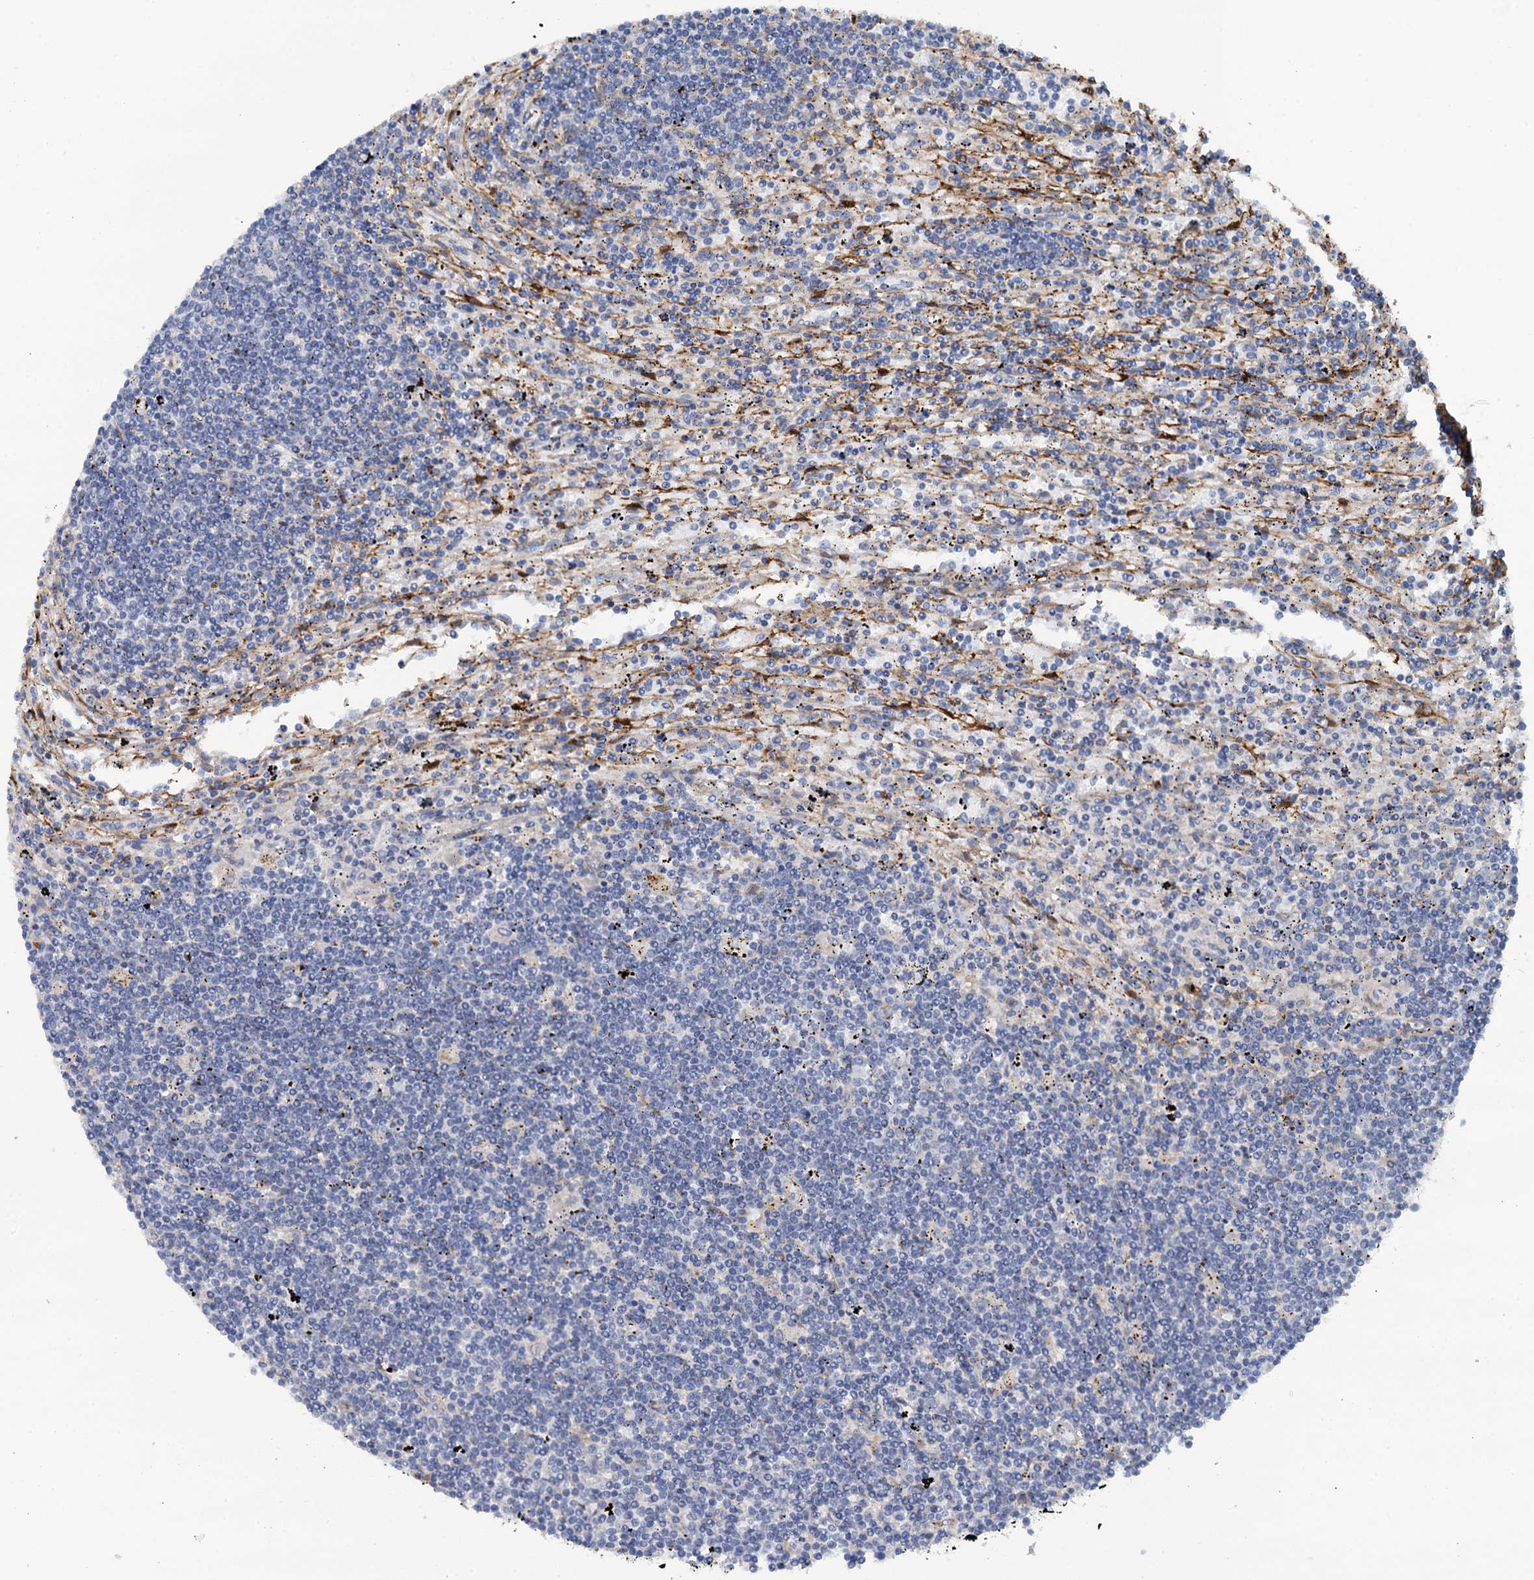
{"staining": {"intensity": "negative", "quantity": "none", "location": "none"}, "tissue": "lymphoma", "cell_type": "Tumor cells", "image_type": "cancer", "snomed": [{"axis": "morphology", "description": "Malignant lymphoma, non-Hodgkin's type, Low grade"}, {"axis": "topography", "description": "Spleen"}], "caption": "Tumor cells show no significant protein staining in lymphoma.", "gene": "POGLUT3", "patient": {"sex": "male", "age": 76}}